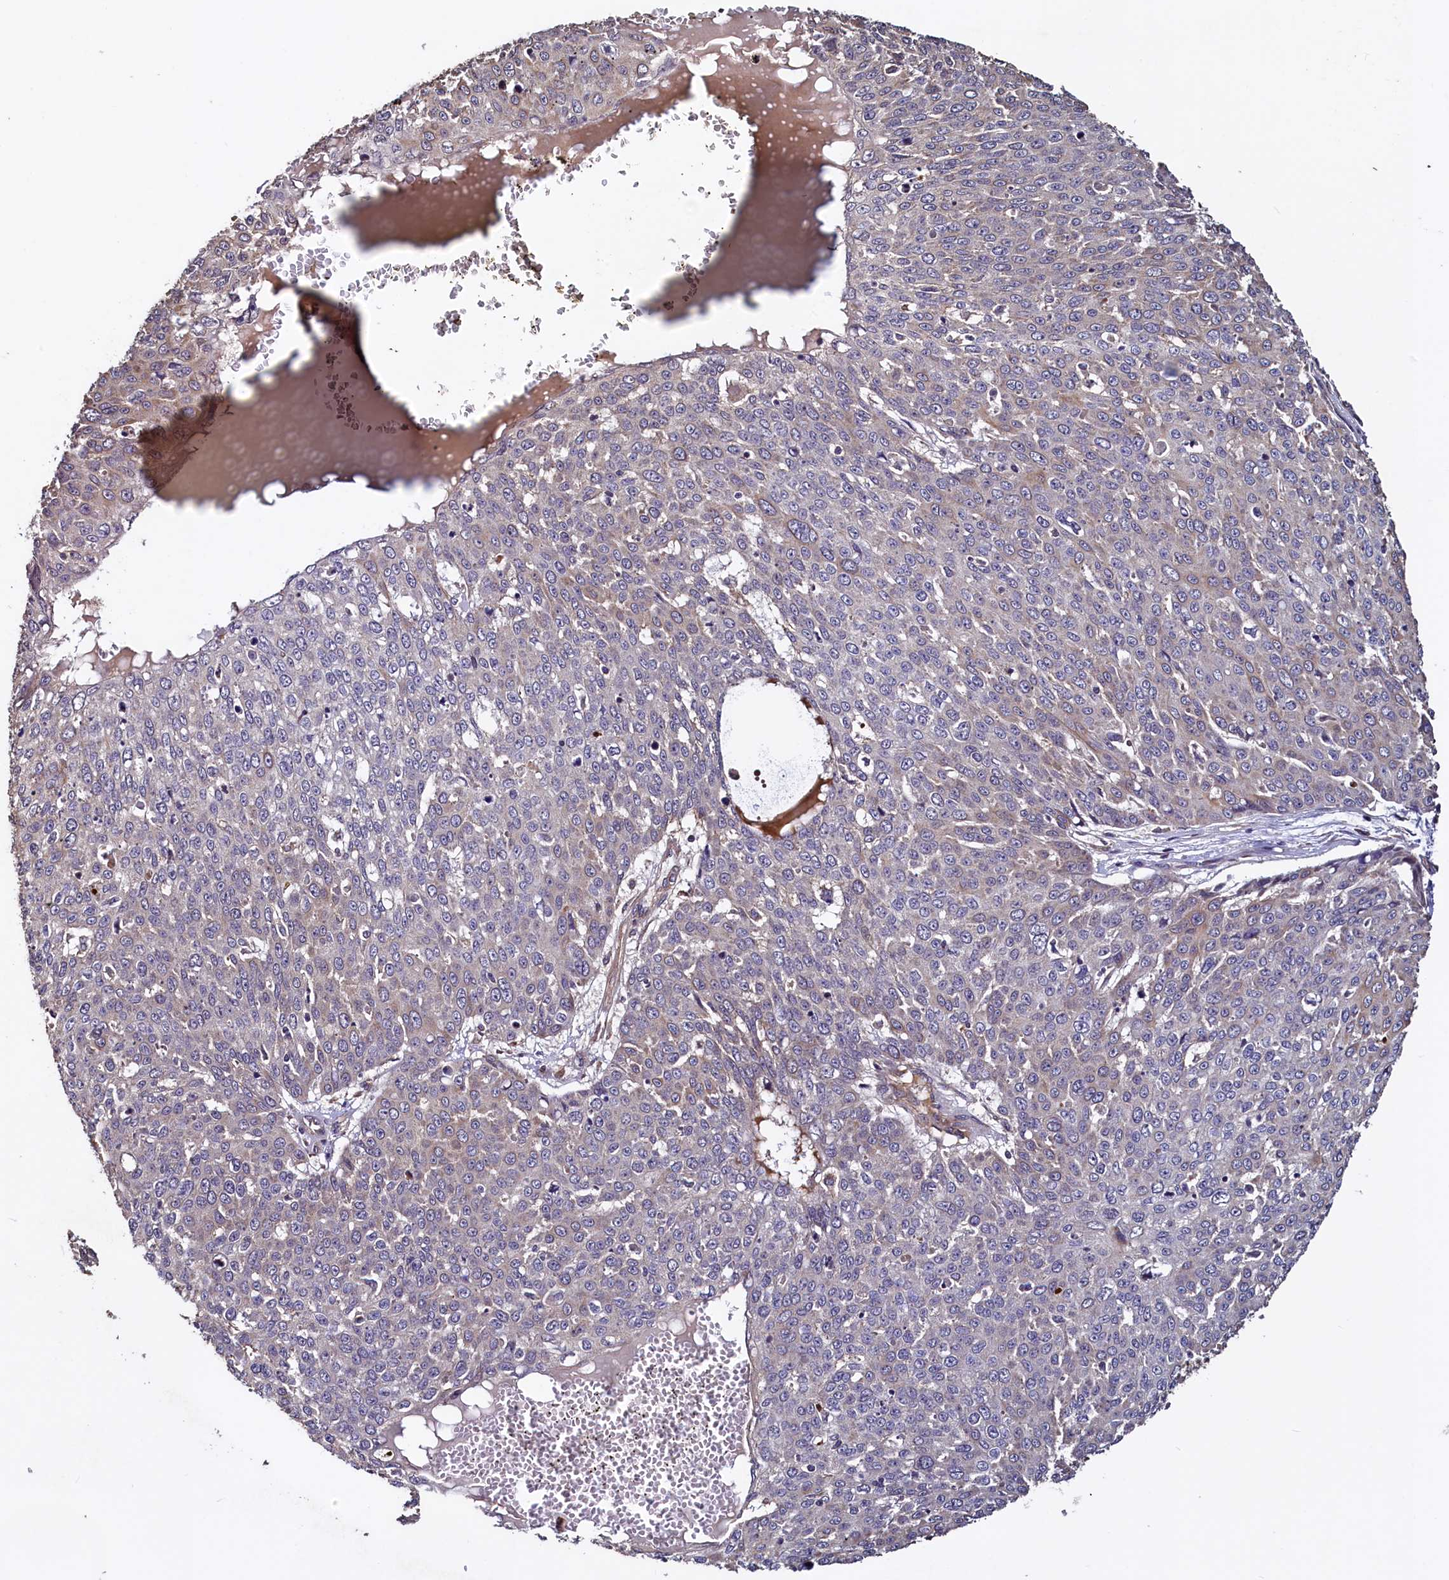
{"staining": {"intensity": "weak", "quantity": "<25%", "location": "cytoplasmic/membranous"}, "tissue": "skin cancer", "cell_type": "Tumor cells", "image_type": "cancer", "snomed": [{"axis": "morphology", "description": "Squamous cell carcinoma, NOS"}, {"axis": "topography", "description": "Skin"}], "caption": "IHC of squamous cell carcinoma (skin) reveals no positivity in tumor cells. The staining was performed using DAB (3,3'-diaminobenzidine) to visualize the protein expression in brown, while the nuclei were stained in blue with hematoxylin (Magnification: 20x).", "gene": "RBFA", "patient": {"sex": "male", "age": 71}}